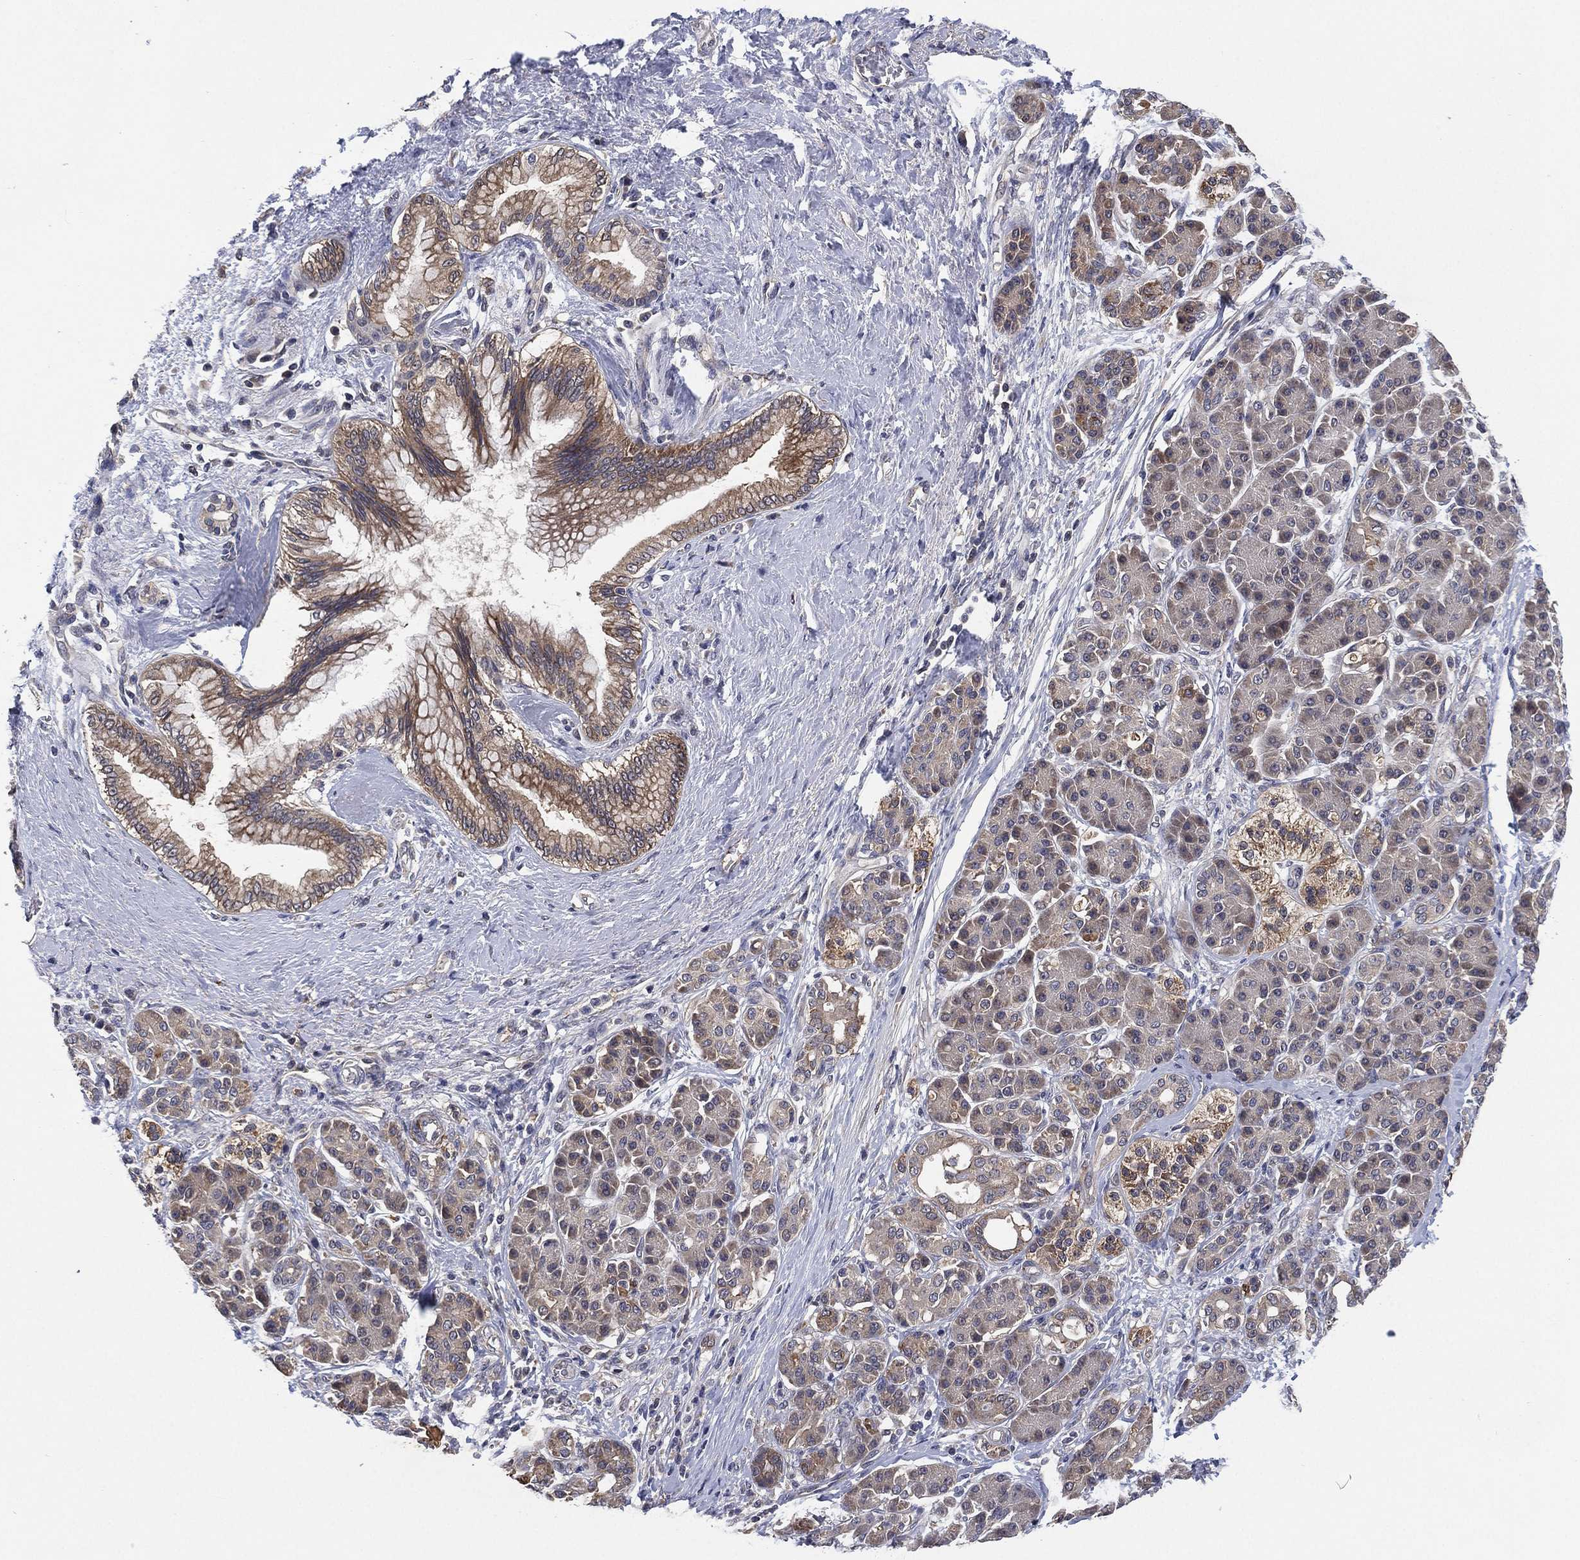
{"staining": {"intensity": "weak", "quantity": ">75%", "location": "cytoplasmic/membranous"}, "tissue": "pancreatic cancer", "cell_type": "Tumor cells", "image_type": "cancer", "snomed": [{"axis": "morphology", "description": "Adenocarcinoma, NOS"}, {"axis": "topography", "description": "Pancreas"}], "caption": "Protein staining shows weak cytoplasmic/membranous staining in about >75% of tumor cells in adenocarcinoma (pancreatic).", "gene": "SELENOO", "patient": {"sex": "female", "age": 73}}